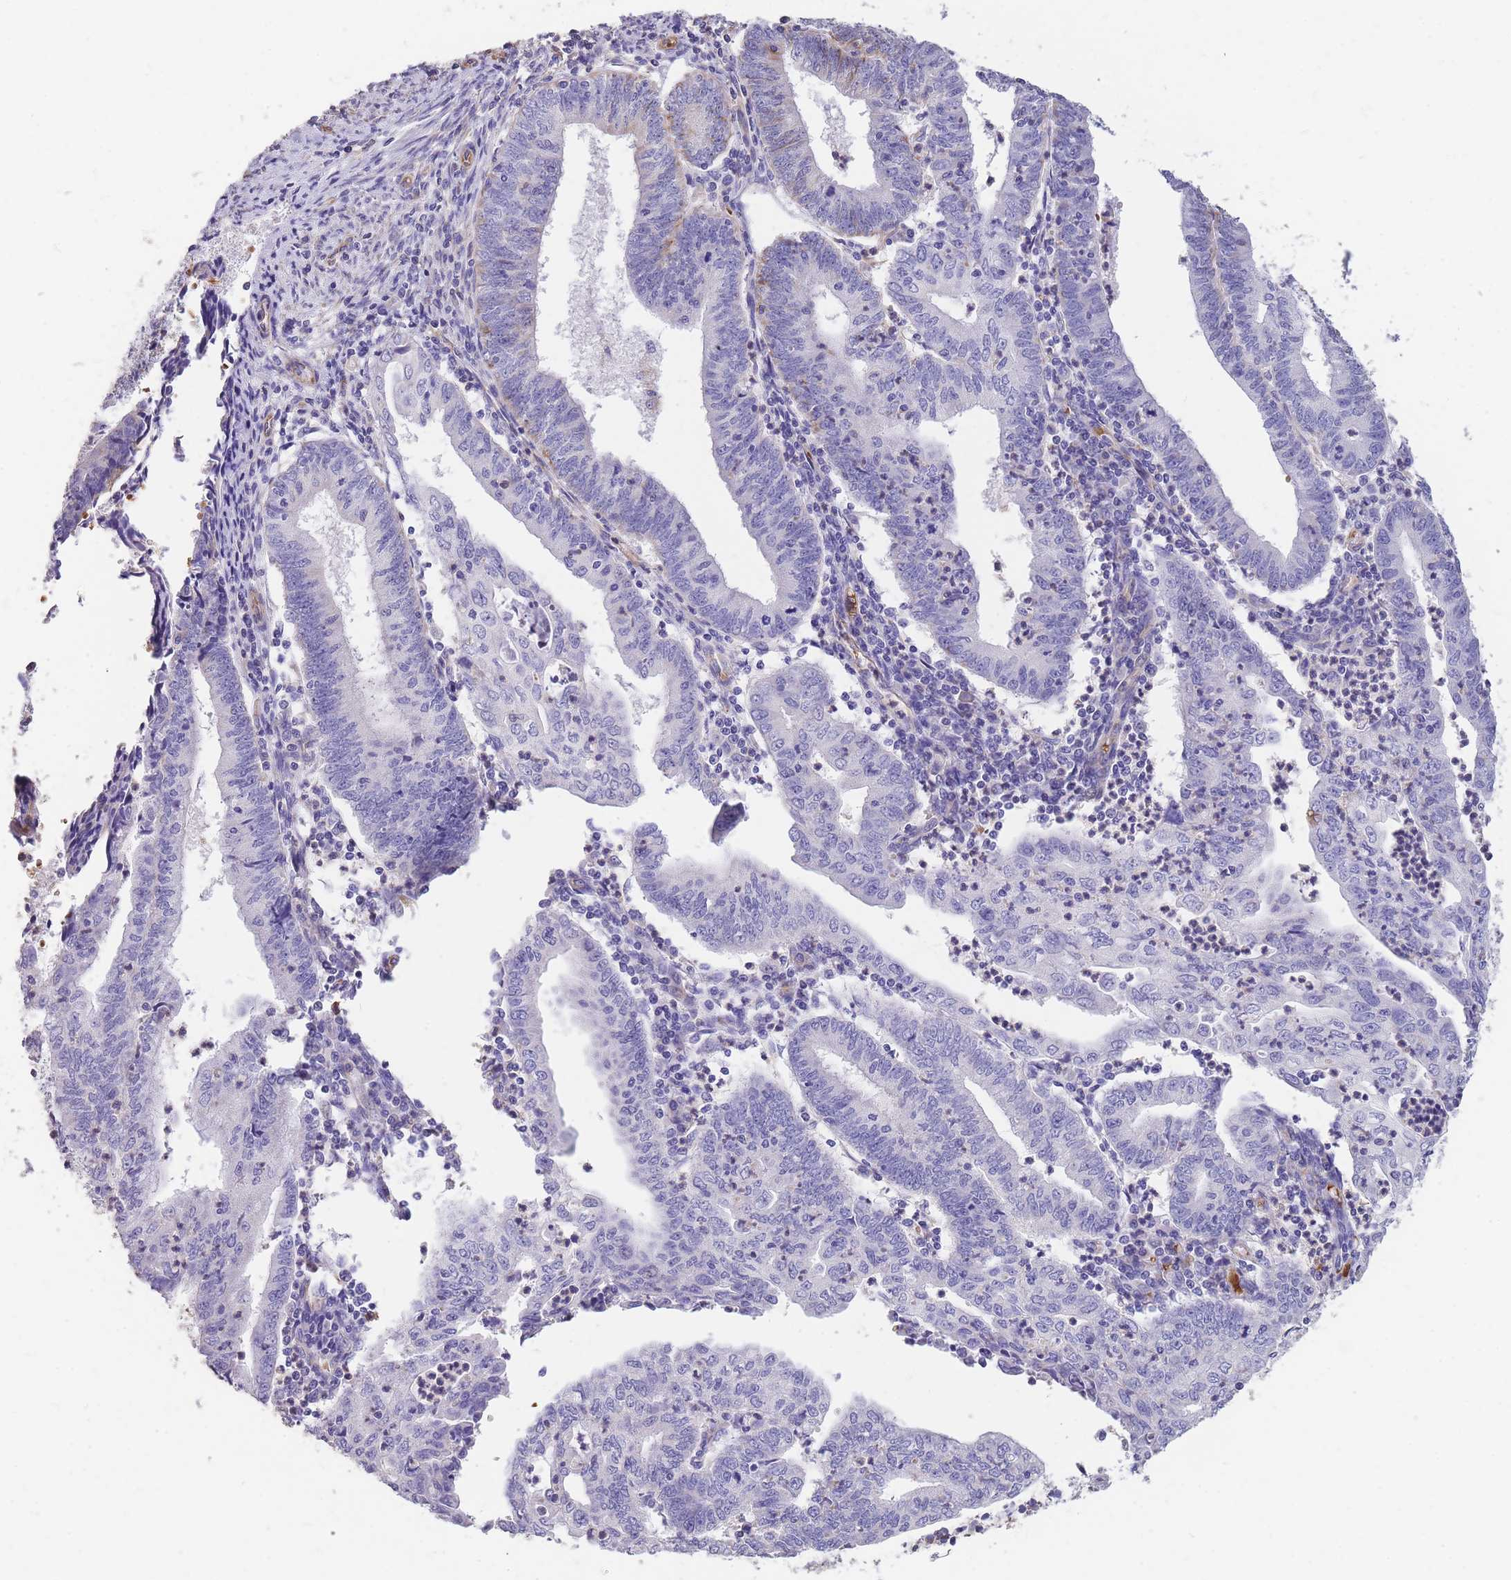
{"staining": {"intensity": "moderate", "quantity": "<25%", "location": "cytoplasmic/membranous"}, "tissue": "endometrial cancer", "cell_type": "Tumor cells", "image_type": "cancer", "snomed": [{"axis": "morphology", "description": "Adenocarcinoma, NOS"}, {"axis": "topography", "description": "Endometrium"}], "caption": "The photomicrograph shows immunohistochemical staining of endometrial cancer. There is moderate cytoplasmic/membranous expression is identified in about <25% of tumor cells. The staining was performed using DAB (3,3'-diaminobenzidine) to visualize the protein expression in brown, while the nuclei were stained in blue with hematoxylin (Magnification: 20x).", "gene": "ANKRD53", "patient": {"sex": "female", "age": 60}}